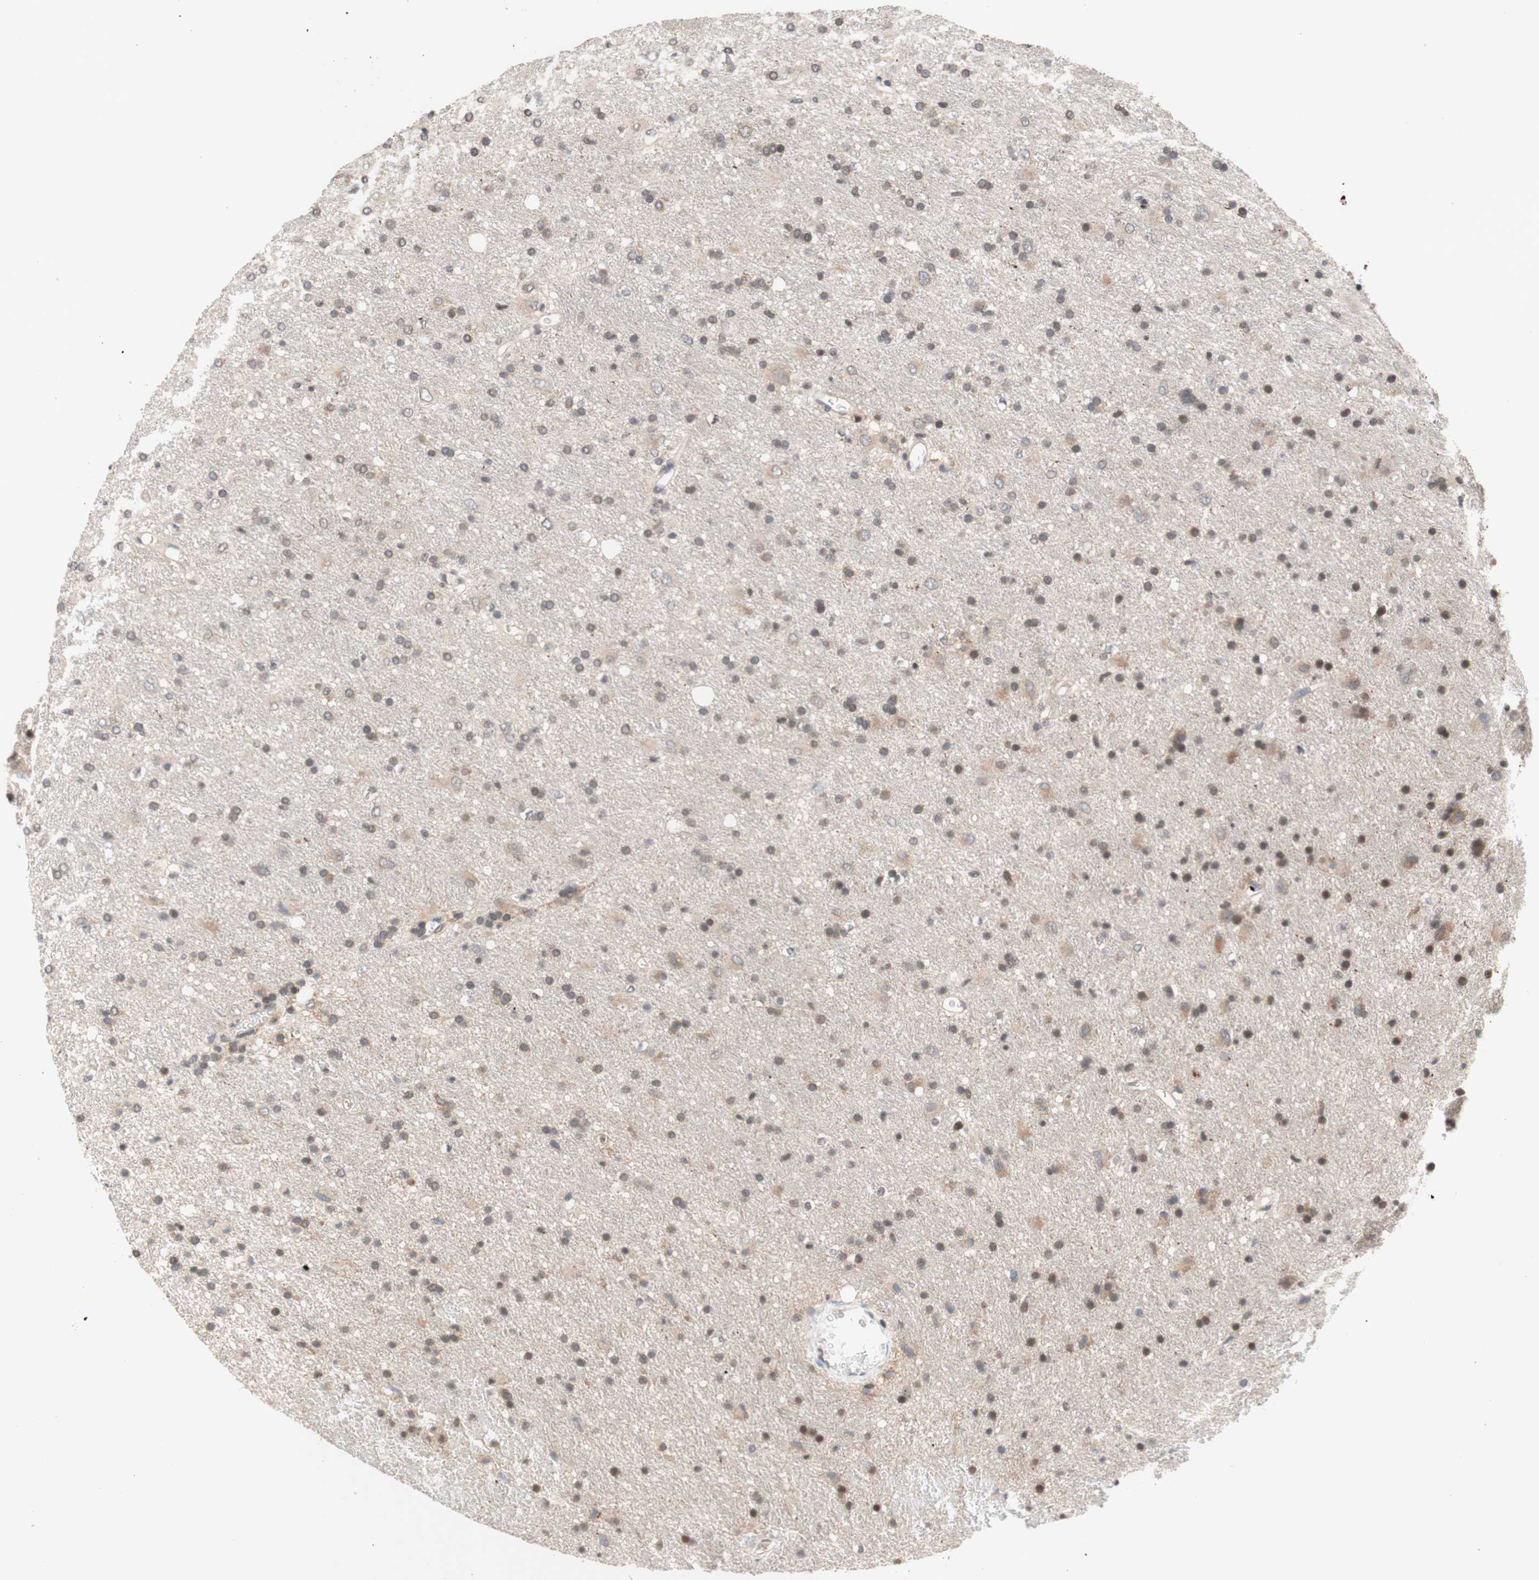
{"staining": {"intensity": "moderate", "quantity": "25%-75%", "location": "cytoplasmic/membranous,nuclear"}, "tissue": "glioma", "cell_type": "Tumor cells", "image_type": "cancer", "snomed": [{"axis": "morphology", "description": "Glioma, malignant, Low grade"}, {"axis": "topography", "description": "Brain"}], "caption": "Immunohistochemical staining of human glioma demonstrates medium levels of moderate cytoplasmic/membranous and nuclear protein staining in about 25%-75% of tumor cells. The staining was performed using DAB (3,3'-diaminobenzidine) to visualize the protein expression in brown, while the nuclei were stained in blue with hematoxylin (Magnification: 20x).", "gene": "CD55", "patient": {"sex": "male", "age": 77}}